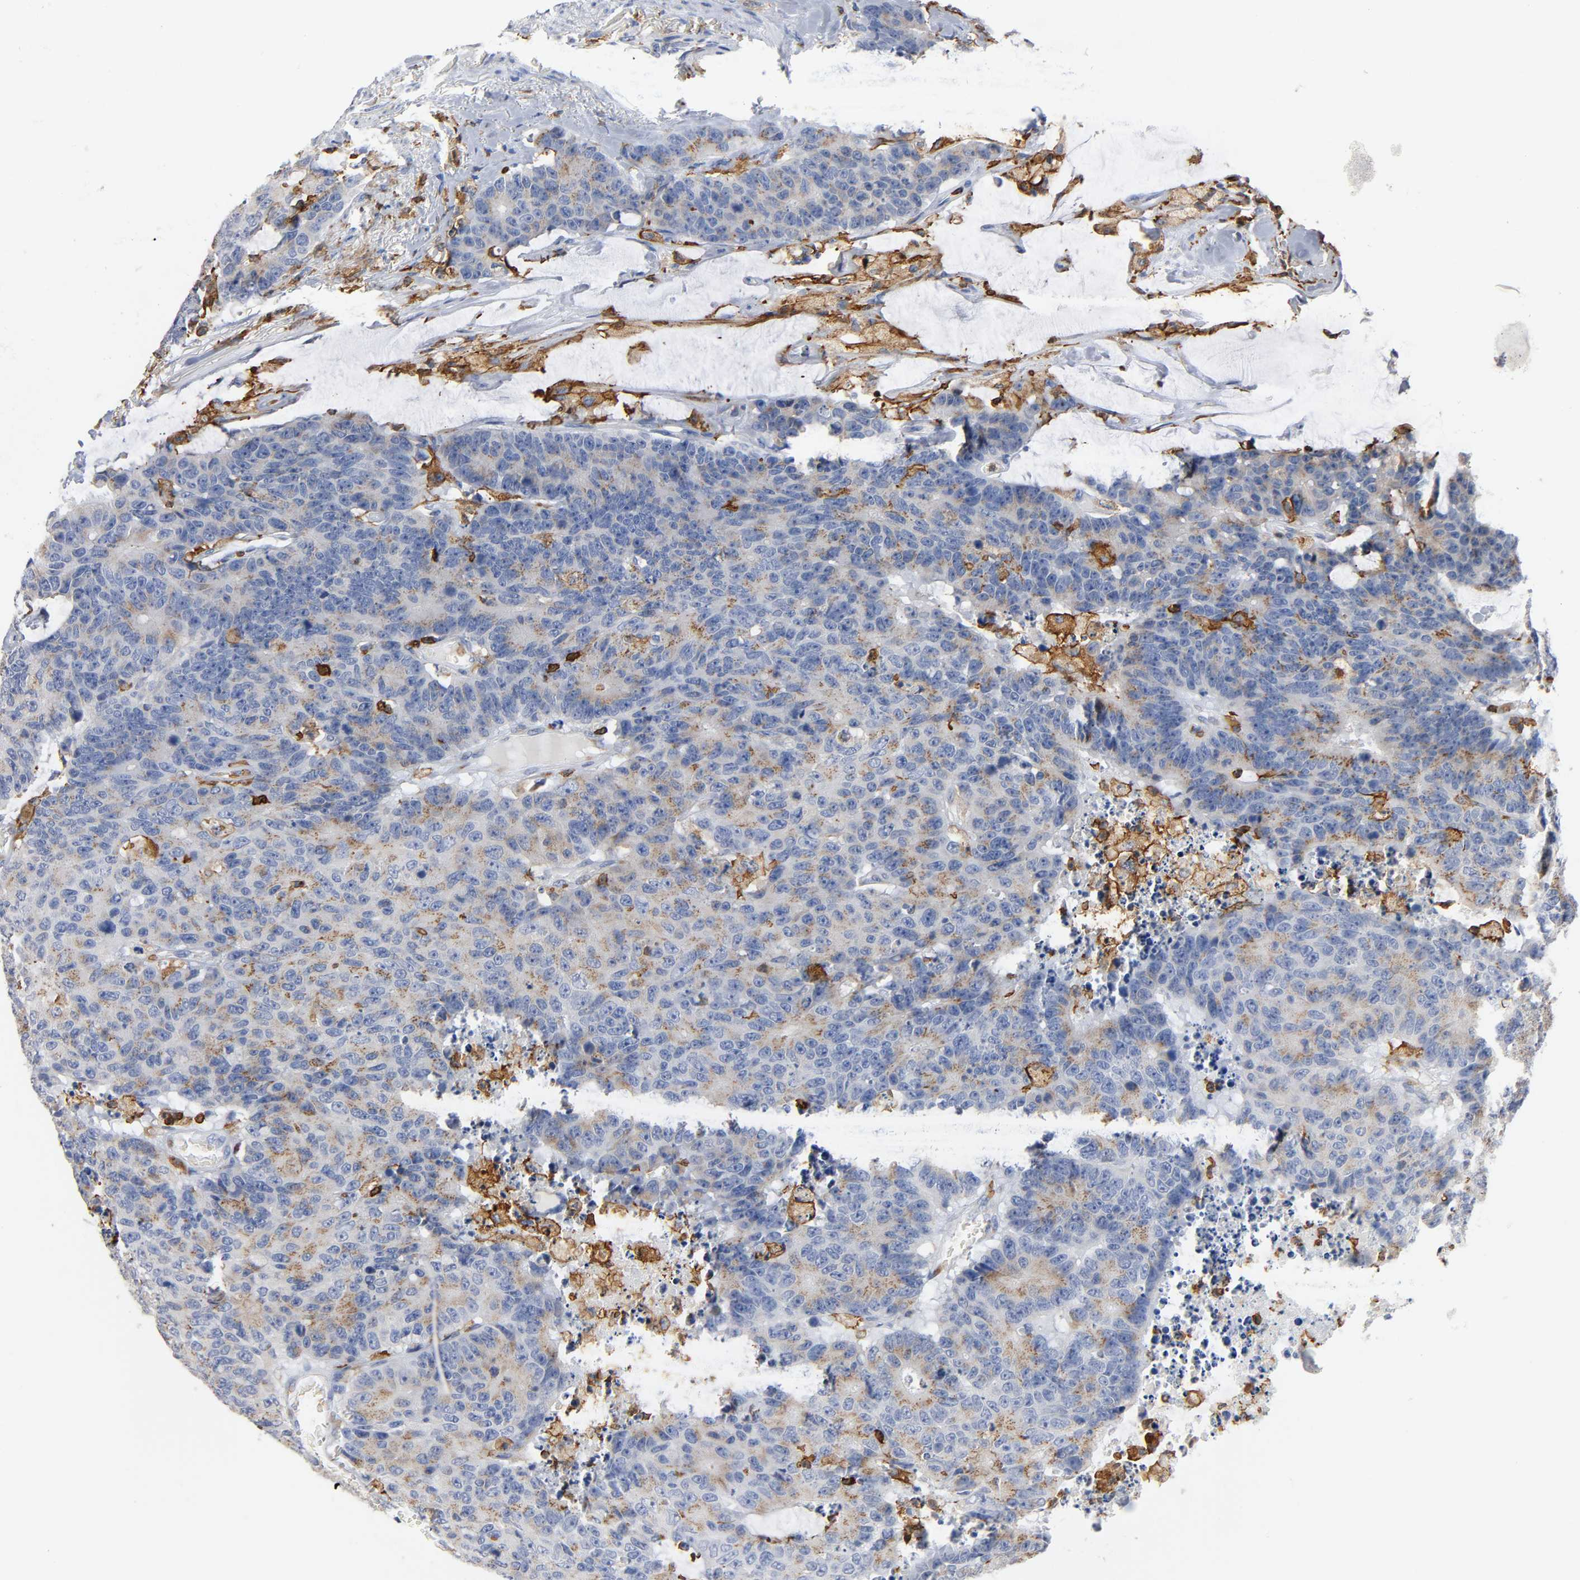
{"staining": {"intensity": "weak", "quantity": ">75%", "location": "cytoplasmic/membranous"}, "tissue": "colorectal cancer", "cell_type": "Tumor cells", "image_type": "cancer", "snomed": [{"axis": "morphology", "description": "Adenocarcinoma, NOS"}, {"axis": "topography", "description": "Colon"}], "caption": "A high-resolution image shows IHC staining of colorectal cancer (adenocarcinoma), which demonstrates weak cytoplasmic/membranous positivity in about >75% of tumor cells. (Brightfield microscopy of DAB IHC at high magnification).", "gene": "CAPN10", "patient": {"sex": "female", "age": 86}}